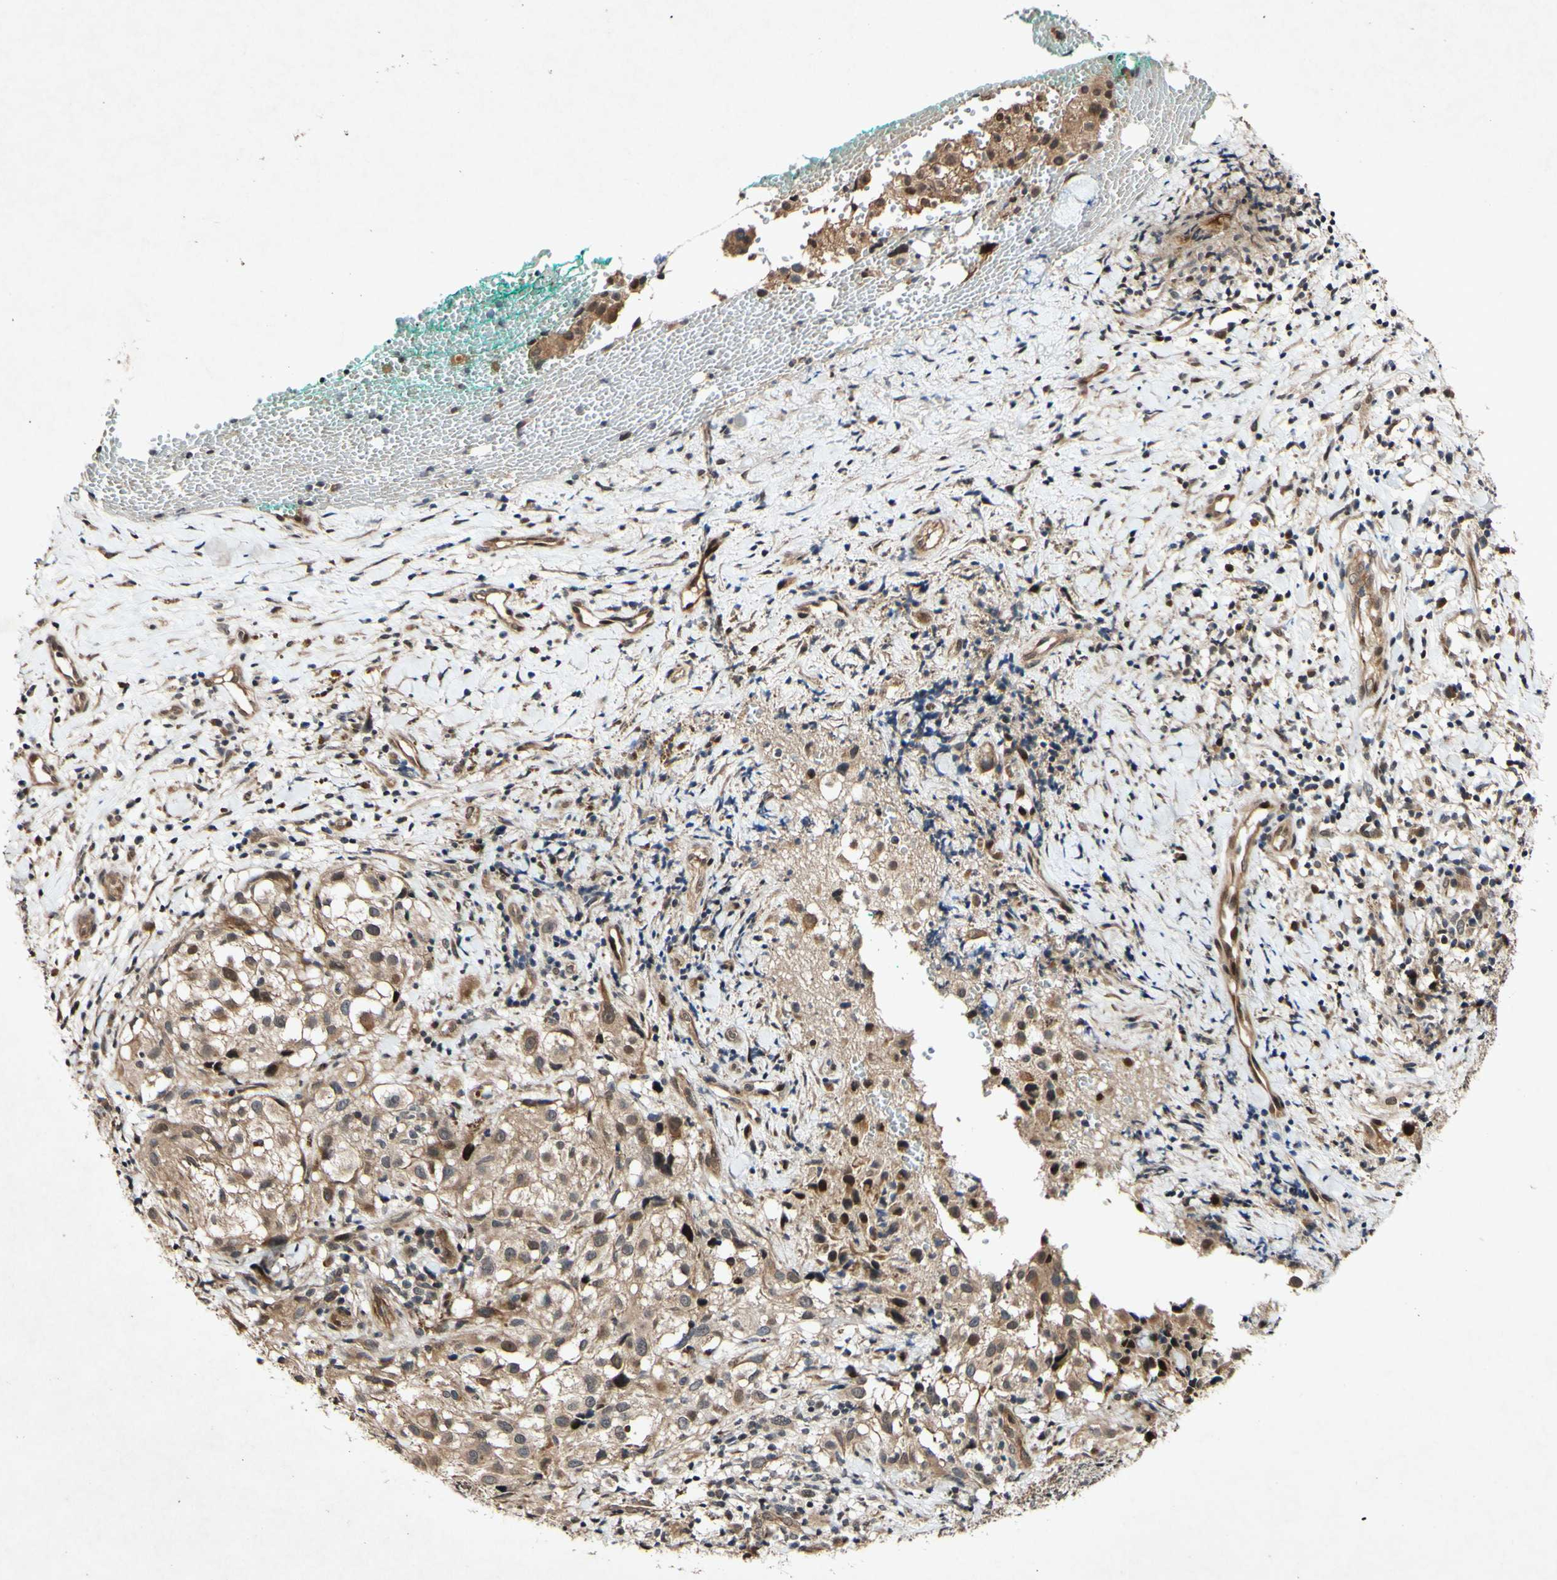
{"staining": {"intensity": "moderate", "quantity": ">75%", "location": "cytoplasmic/membranous,nuclear"}, "tissue": "melanoma", "cell_type": "Tumor cells", "image_type": "cancer", "snomed": [{"axis": "morphology", "description": "Necrosis, NOS"}, {"axis": "morphology", "description": "Malignant melanoma, NOS"}, {"axis": "topography", "description": "Skin"}], "caption": "The immunohistochemical stain labels moderate cytoplasmic/membranous and nuclear expression in tumor cells of malignant melanoma tissue.", "gene": "CSNK1E", "patient": {"sex": "female", "age": 87}}